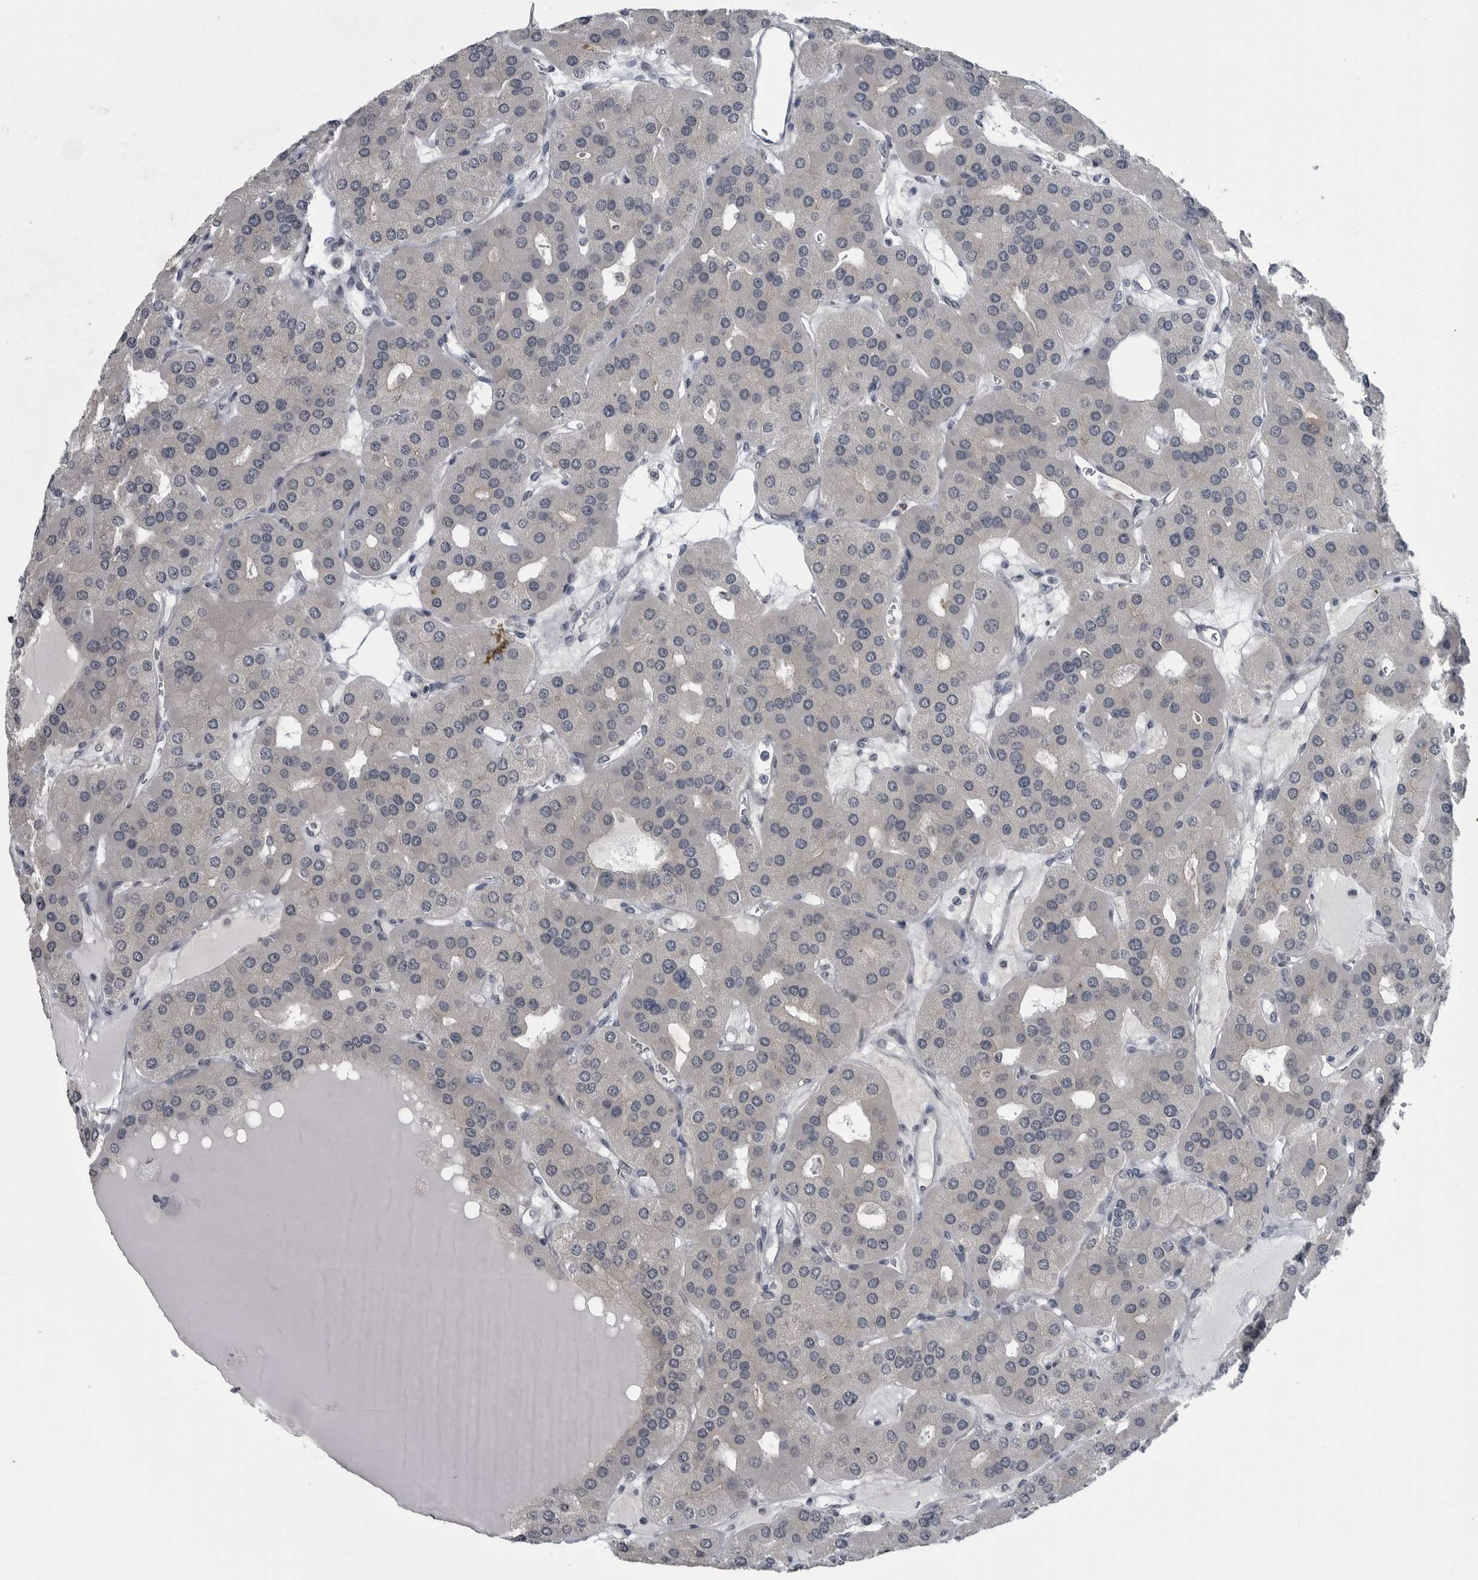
{"staining": {"intensity": "negative", "quantity": "none", "location": "none"}, "tissue": "parathyroid gland", "cell_type": "Glandular cells", "image_type": "normal", "snomed": [{"axis": "morphology", "description": "Normal tissue, NOS"}, {"axis": "morphology", "description": "Adenoma, NOS"}, {"axis": "topography", "description": "Parathyroid gland"}], "caption": "High power microscopy photomicrograph of an immunohistochemistry (IHC) image of unremarkable parathyroid gland, revealing no significant staining in glandular cells.", "gene": "LYSMD1", "patient": {"sex": "female", "age": 86}}